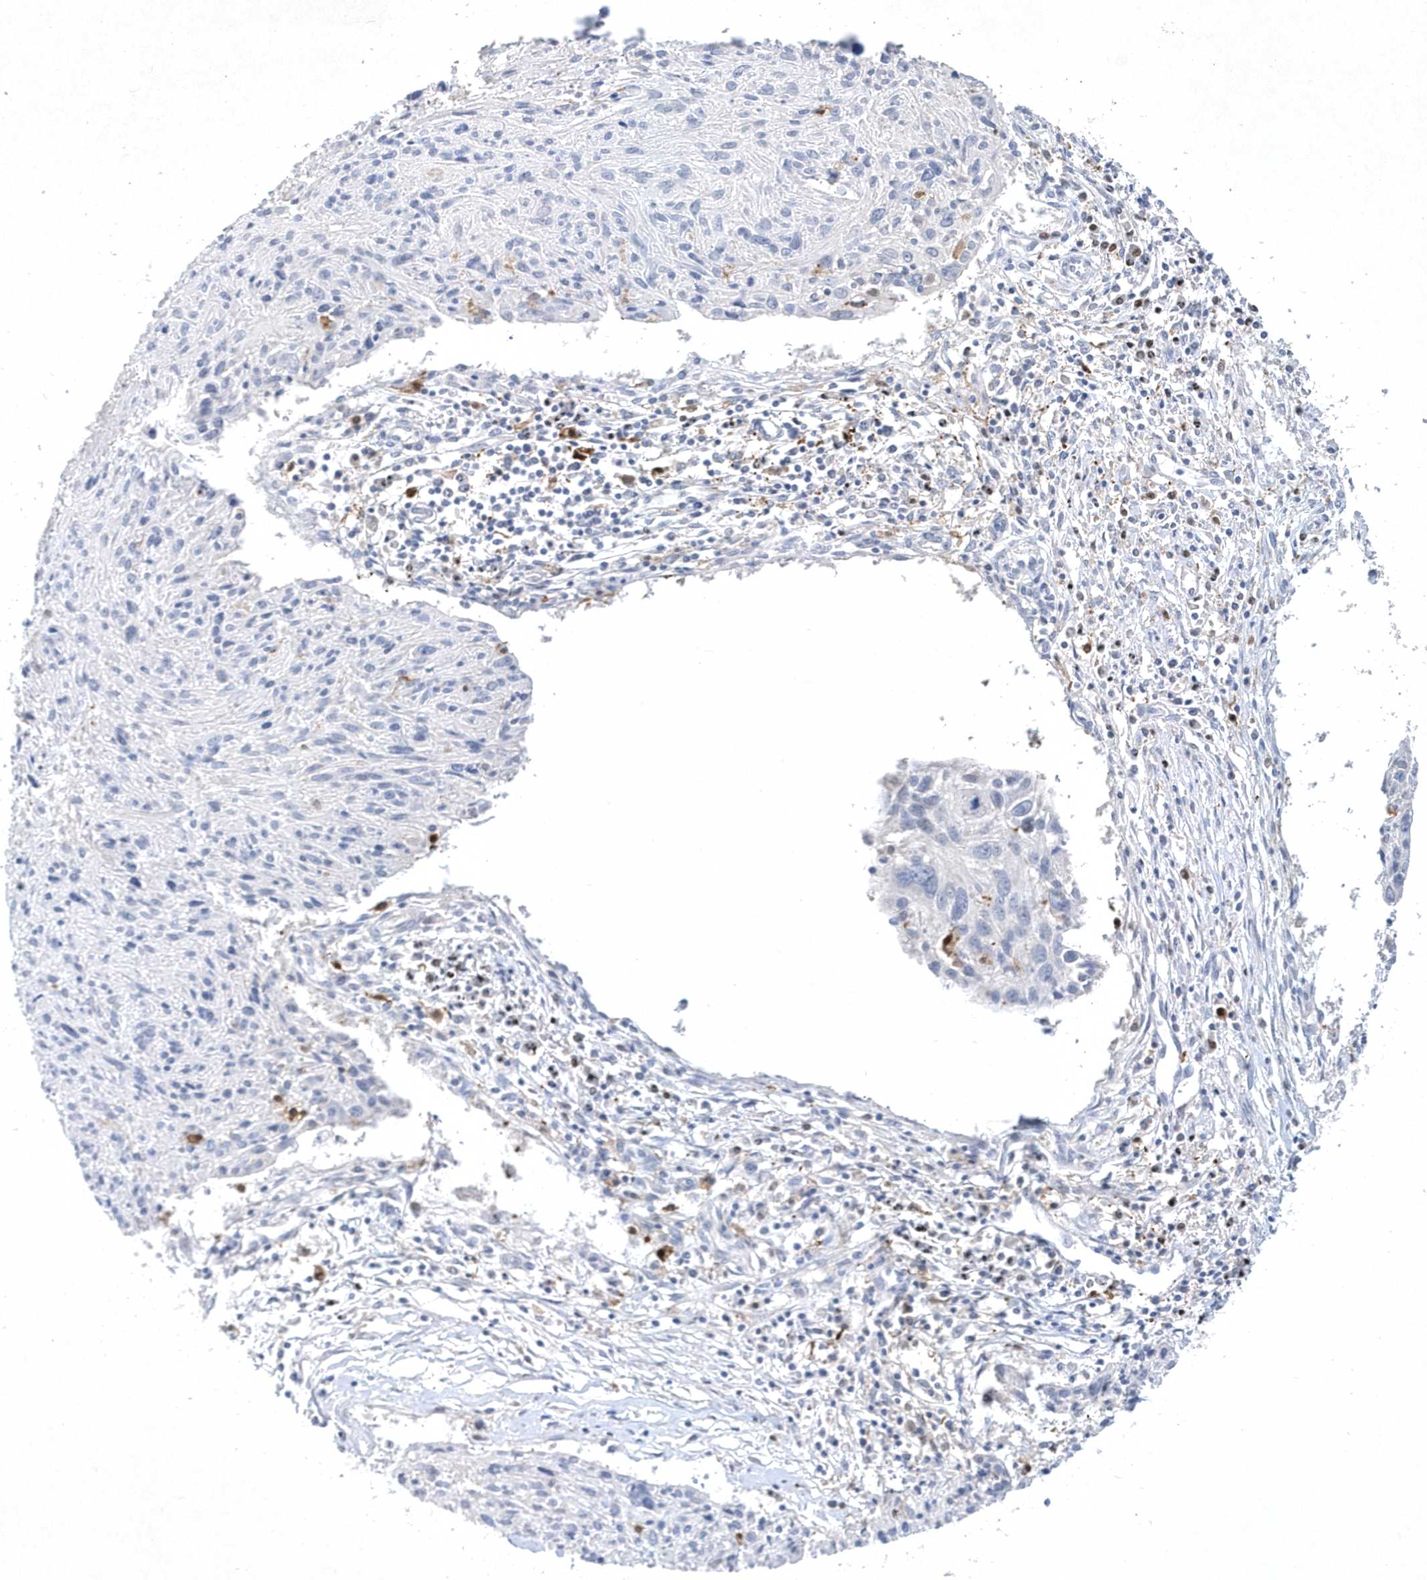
{"staining": {"intensity": "negative", "quantity": "none", "location": "none"}, "tissue": "cervical cancer", "cell_type": "Tumor cells", "image_type": "cancer", "snomed": [{"axis": "morphology", "description": "Squamous cell carcinoma, NOS"}, {"axis": "topography", "description": "Cervix"}], "caption": "An immunohistochemistry histopathology image of squamous cell carcinoma (cervical) is shown. There is no staining in tumor cells of squamous cell carcinoma (cervical).", "gene": "BHLHA15", "patient": {"sex": "female", "age": 51}}